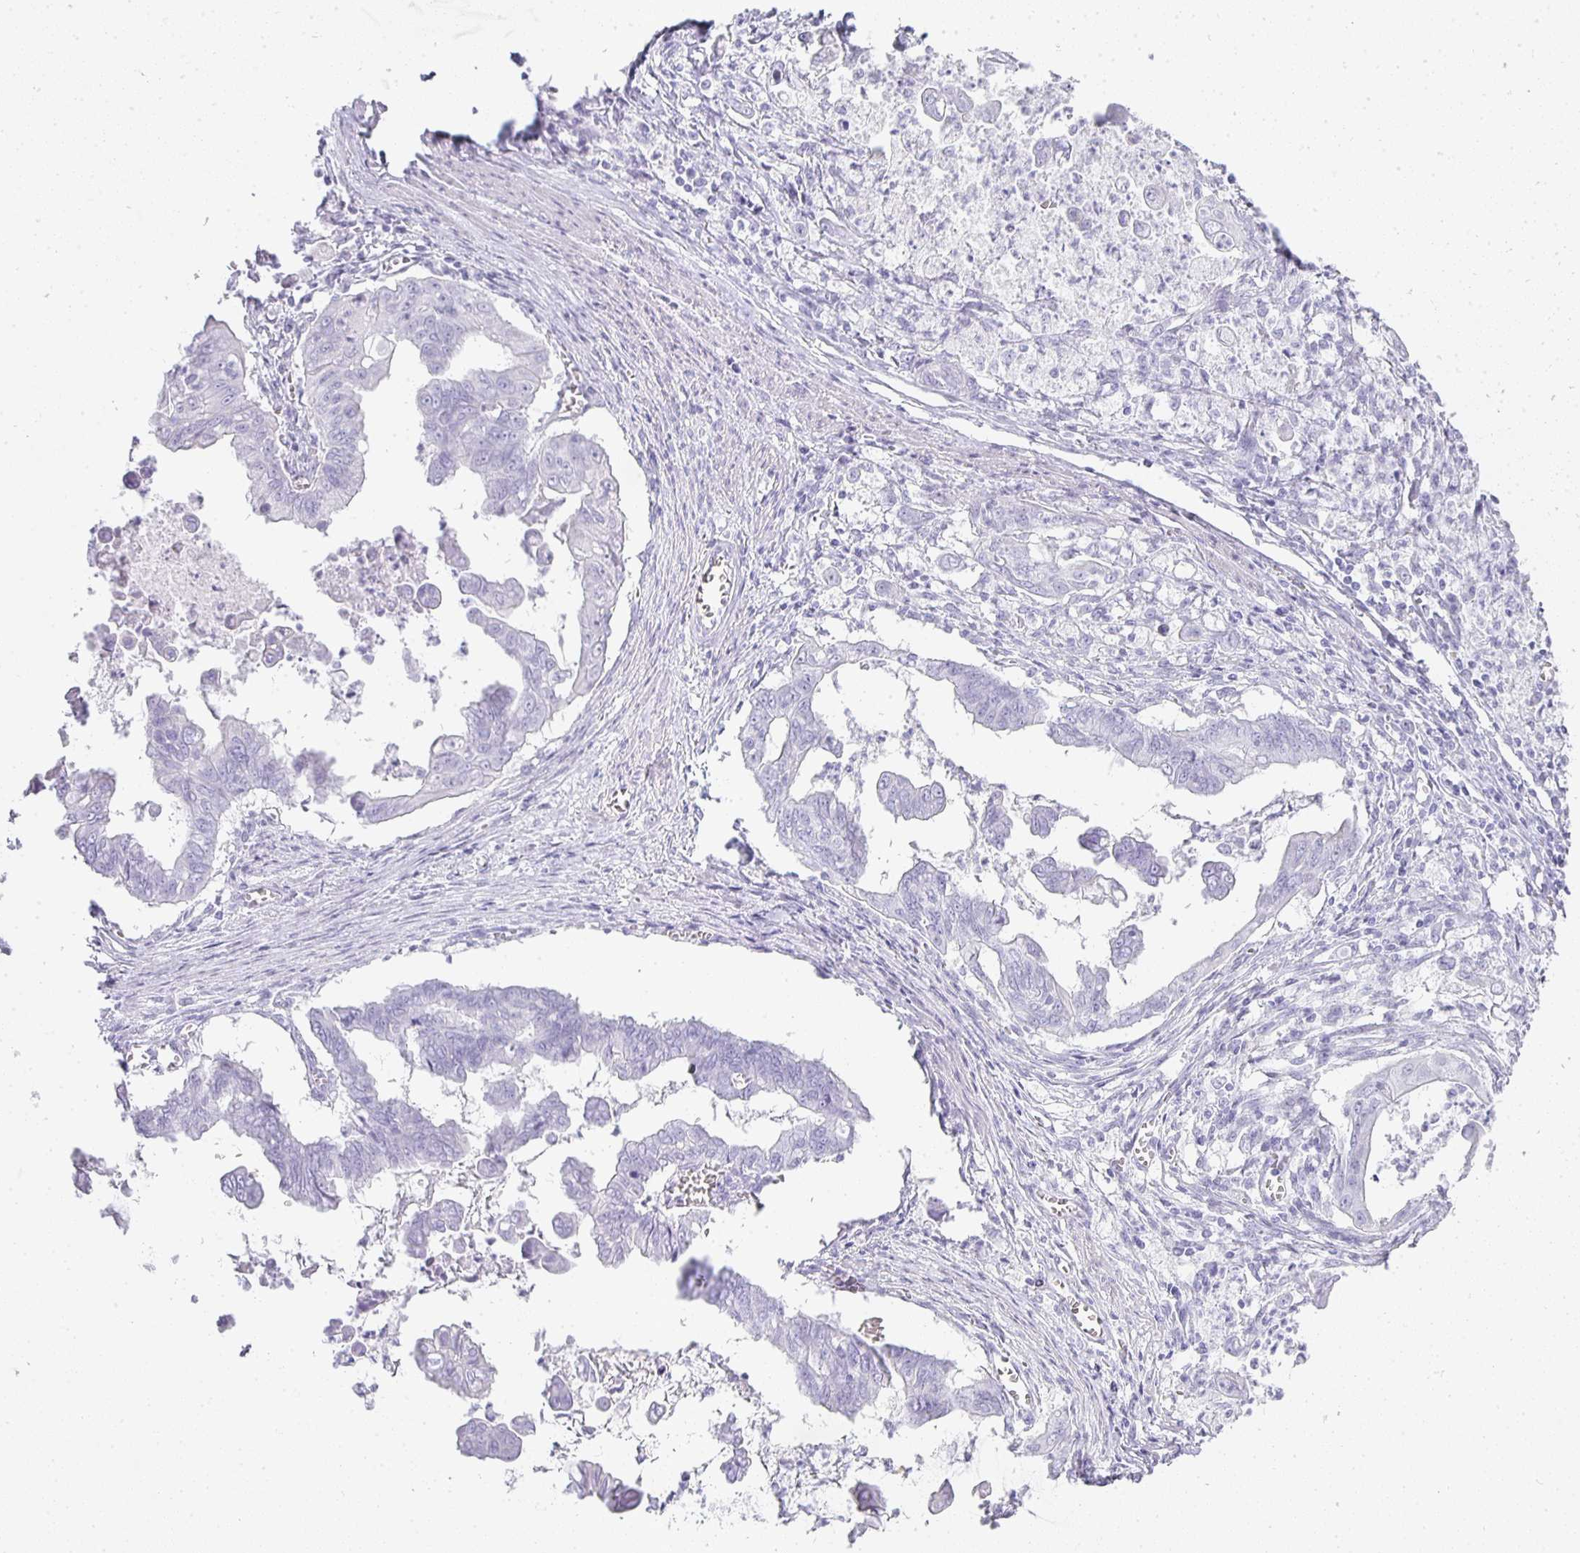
{"staining": {"intensity": "negative", "quantity": "none", "location": "none"}, "tissue": "stomach cancer", "cell_type": "Tumor cells", "image_type": "cancer", "snomed": [{"axis": "morphology", "description": "Adenocarcinoma, NOS"}, {"axis": "topography", "description": "Stomach, upper"}], "caption": "Tumor cells show no significant positivity in stomach cancer (adenocarcinoma).", "gene": "TPSD1", "patient": {"sex": "male", "age": 80}}